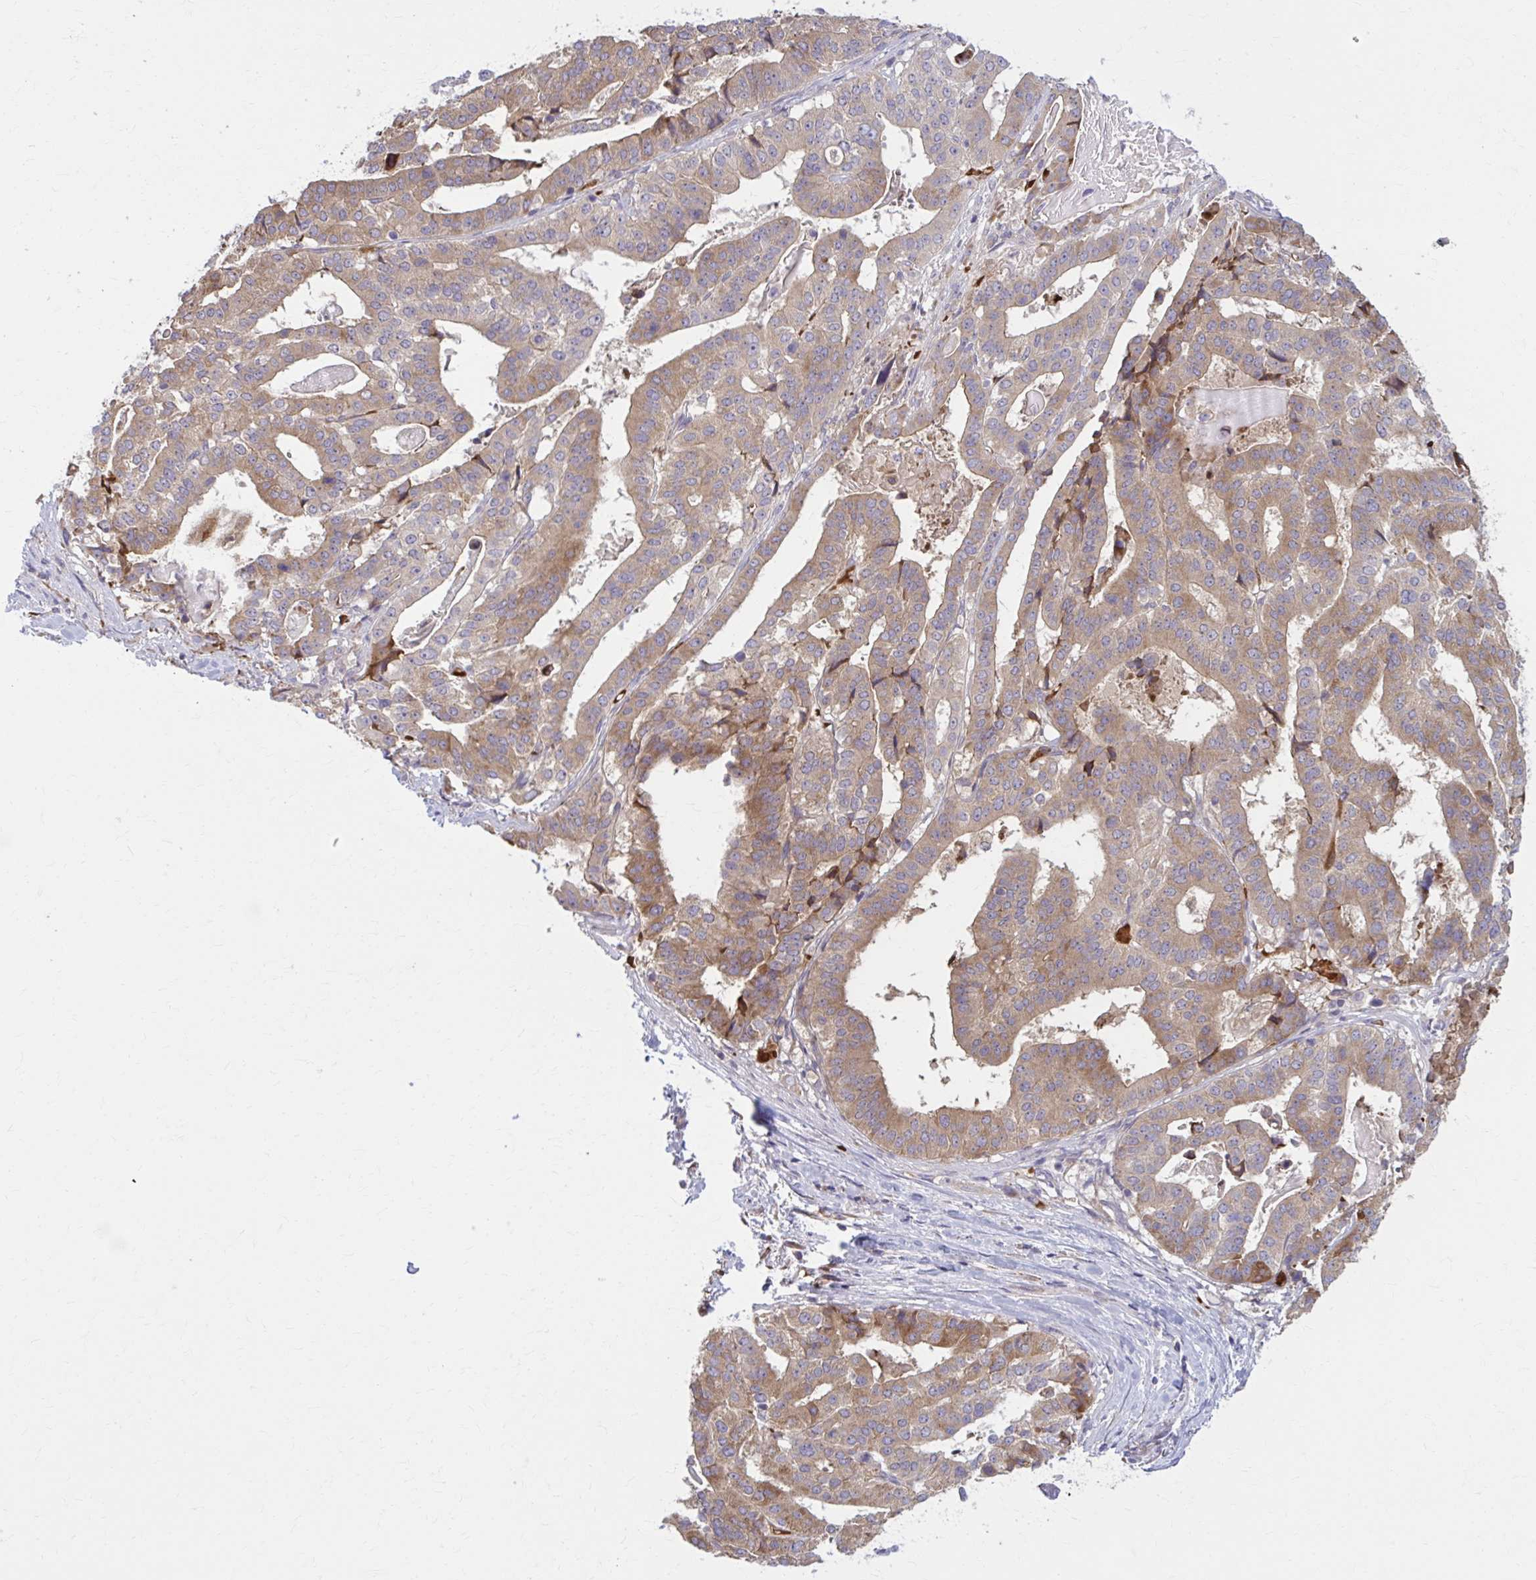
{"staining": {"intensity": "moderate", "quantity": "25%-75%", "location": "cytoplasmic/membranous"}, "tissue": "stomach cancer", "cell_type": "Tumor cells", "image_type": "cancer", "snomed": [{"axis": "morphology", "description": "Adenocarcinoma, NOS"}, {"axis": "topography", "description": "Stomach"}], "caption": "The image displays staining of stomach adenocarcinoma, revealing moderate cytoplasmic/membranous protein expression (brown color) within tumor cells. (IHC, brightfield microscopy, high magnification).", "gene": "SNF8", "patient": {"sex": "male", "age": 48}}